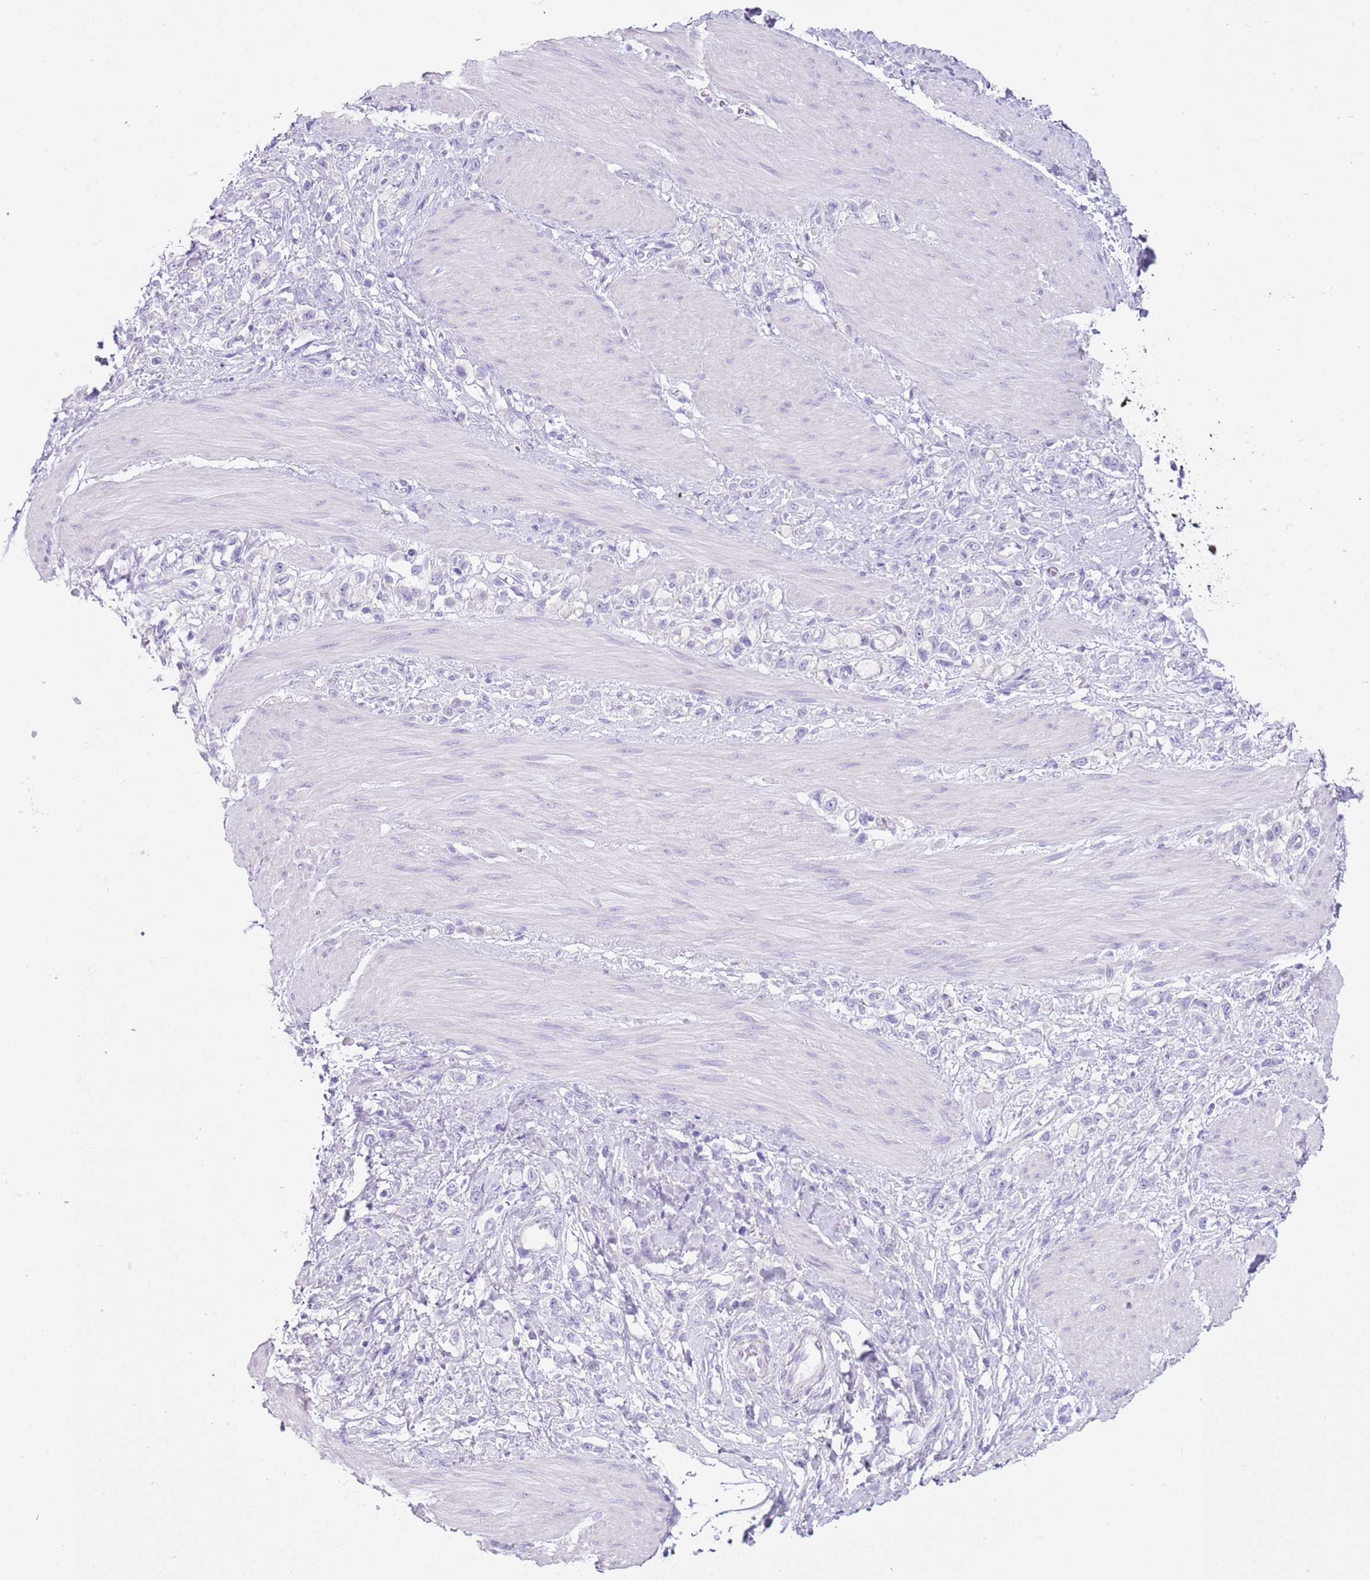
{"staining": {"intensity": "negative", "quantity": "none", "location": "none"}, "tissue": "stomach cancer", "cell_type": "Tumor cells", "image_type": "cancer", "snomed": [{"axis": "morphology", "description": "Adenocarcinoma, NOS"}, {"axis": "topography", "description": "Stomach"}], "caption": "Adenocarcinoma (stomach) stained for a protein using IHC exhibits no staining tumor cells.", "gene": "CD177", "patient": {"sex": "female", "age": 65}}